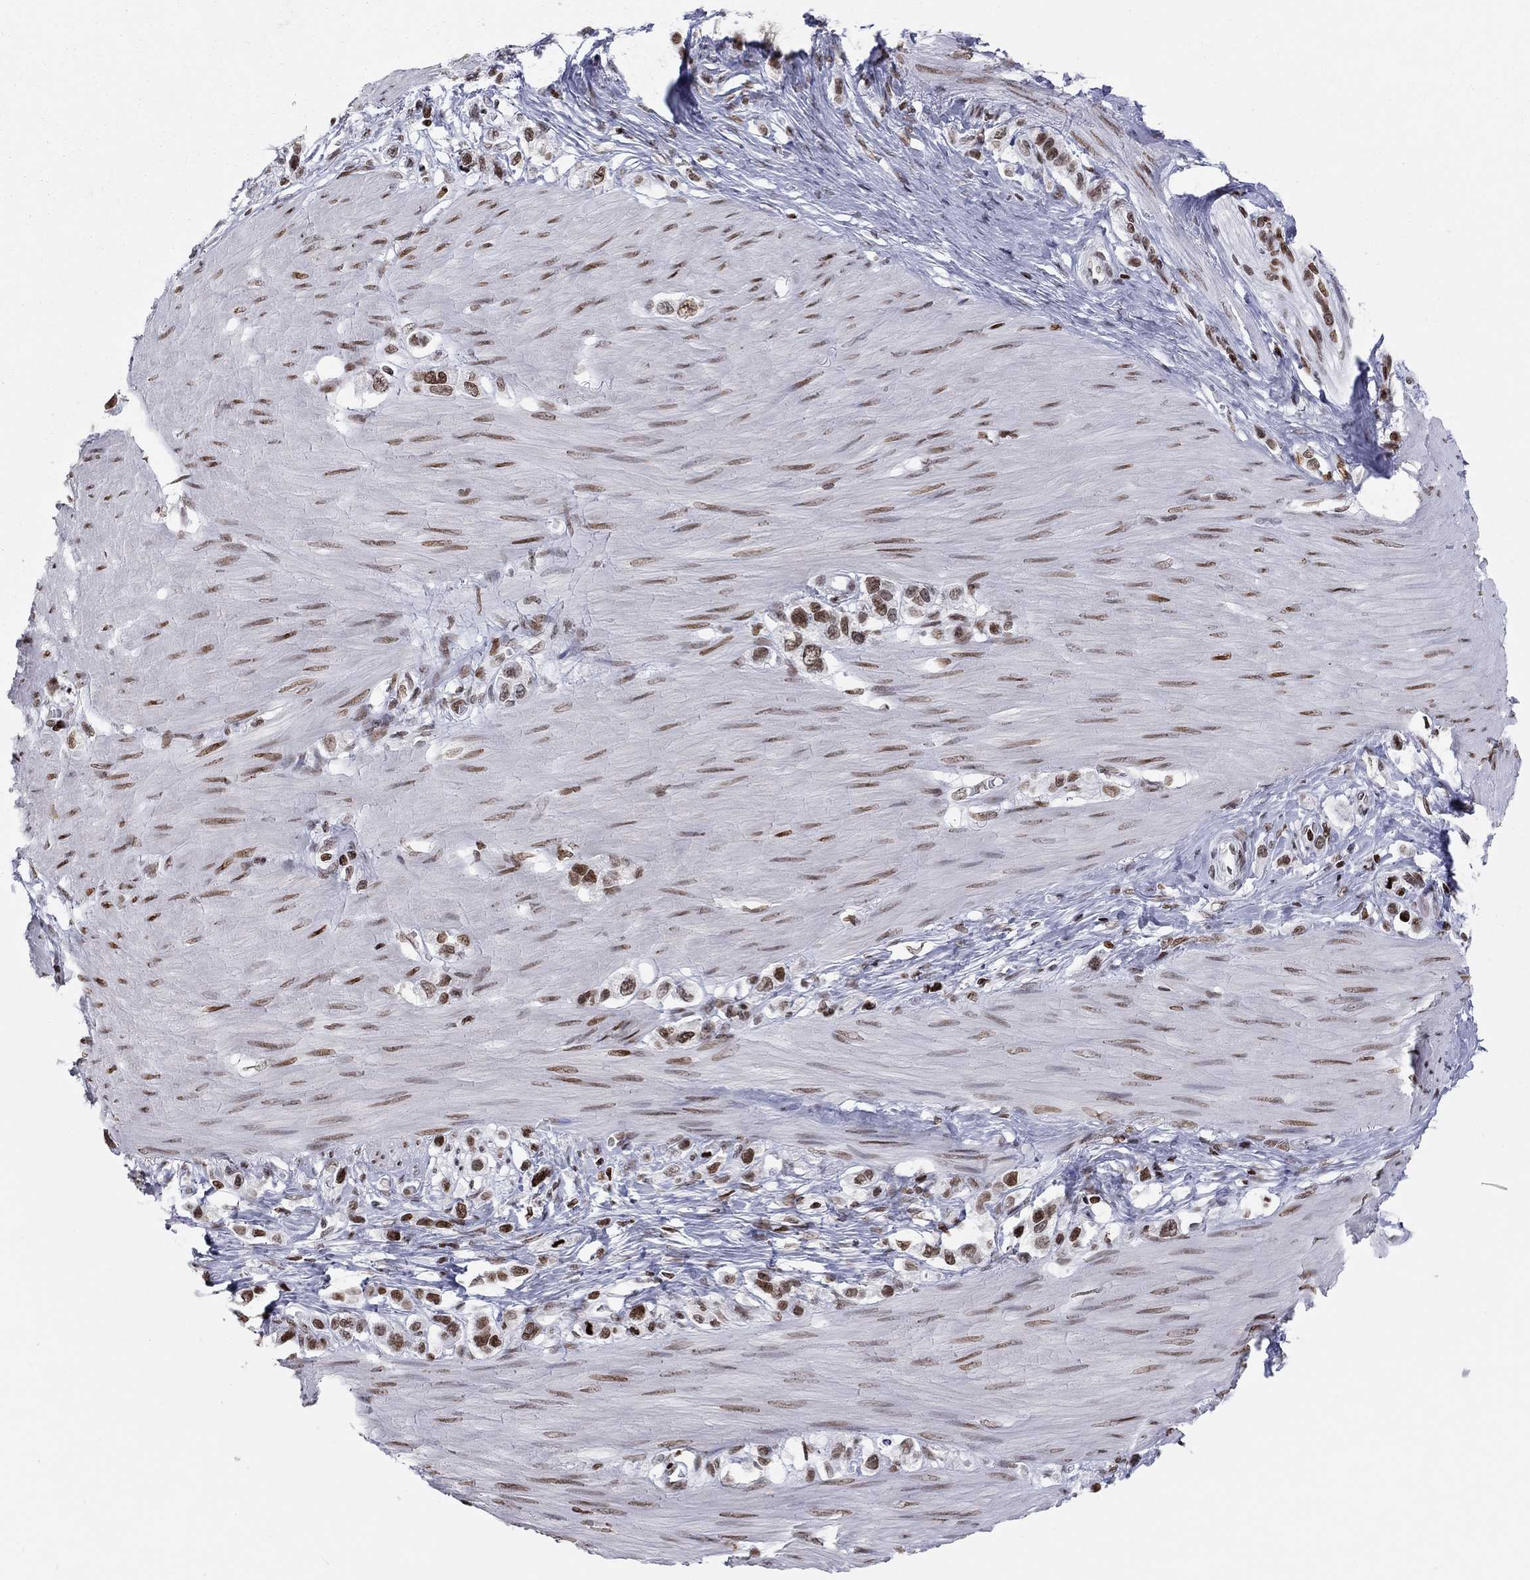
{"staining": {"intensity": "moderate", "quantity": ">75%", "location": "nuclear"}, "tissue": "stomach cancer", "cell_type": "Tumor cells", "image_type": "cancer", "snomed": [{"axis": "morphology", "description": "Normal tissue, NOS"}, {"axis": "morphology", "description": "Adenocarcinoma, NOS"}, {"axis": "morphology", "description": "Adenocarcinoma, High grade"}, {"axis": "topography", "description": "Stomach, upper"}, {"axis": "topography", "description": "Stomach"}], "caption": "The histopathology image shows a brown stain indicating the presence of a protein in the nuclear of tumor cells in stomach cancer (adenocarcinoma). The staining is performed using DAB brown chromogen to label protein expression. The nuclei are counter-stained blue using hematoxylin.", "gene": "H2AX", "patient": {"sex": "female", "age": 65}}